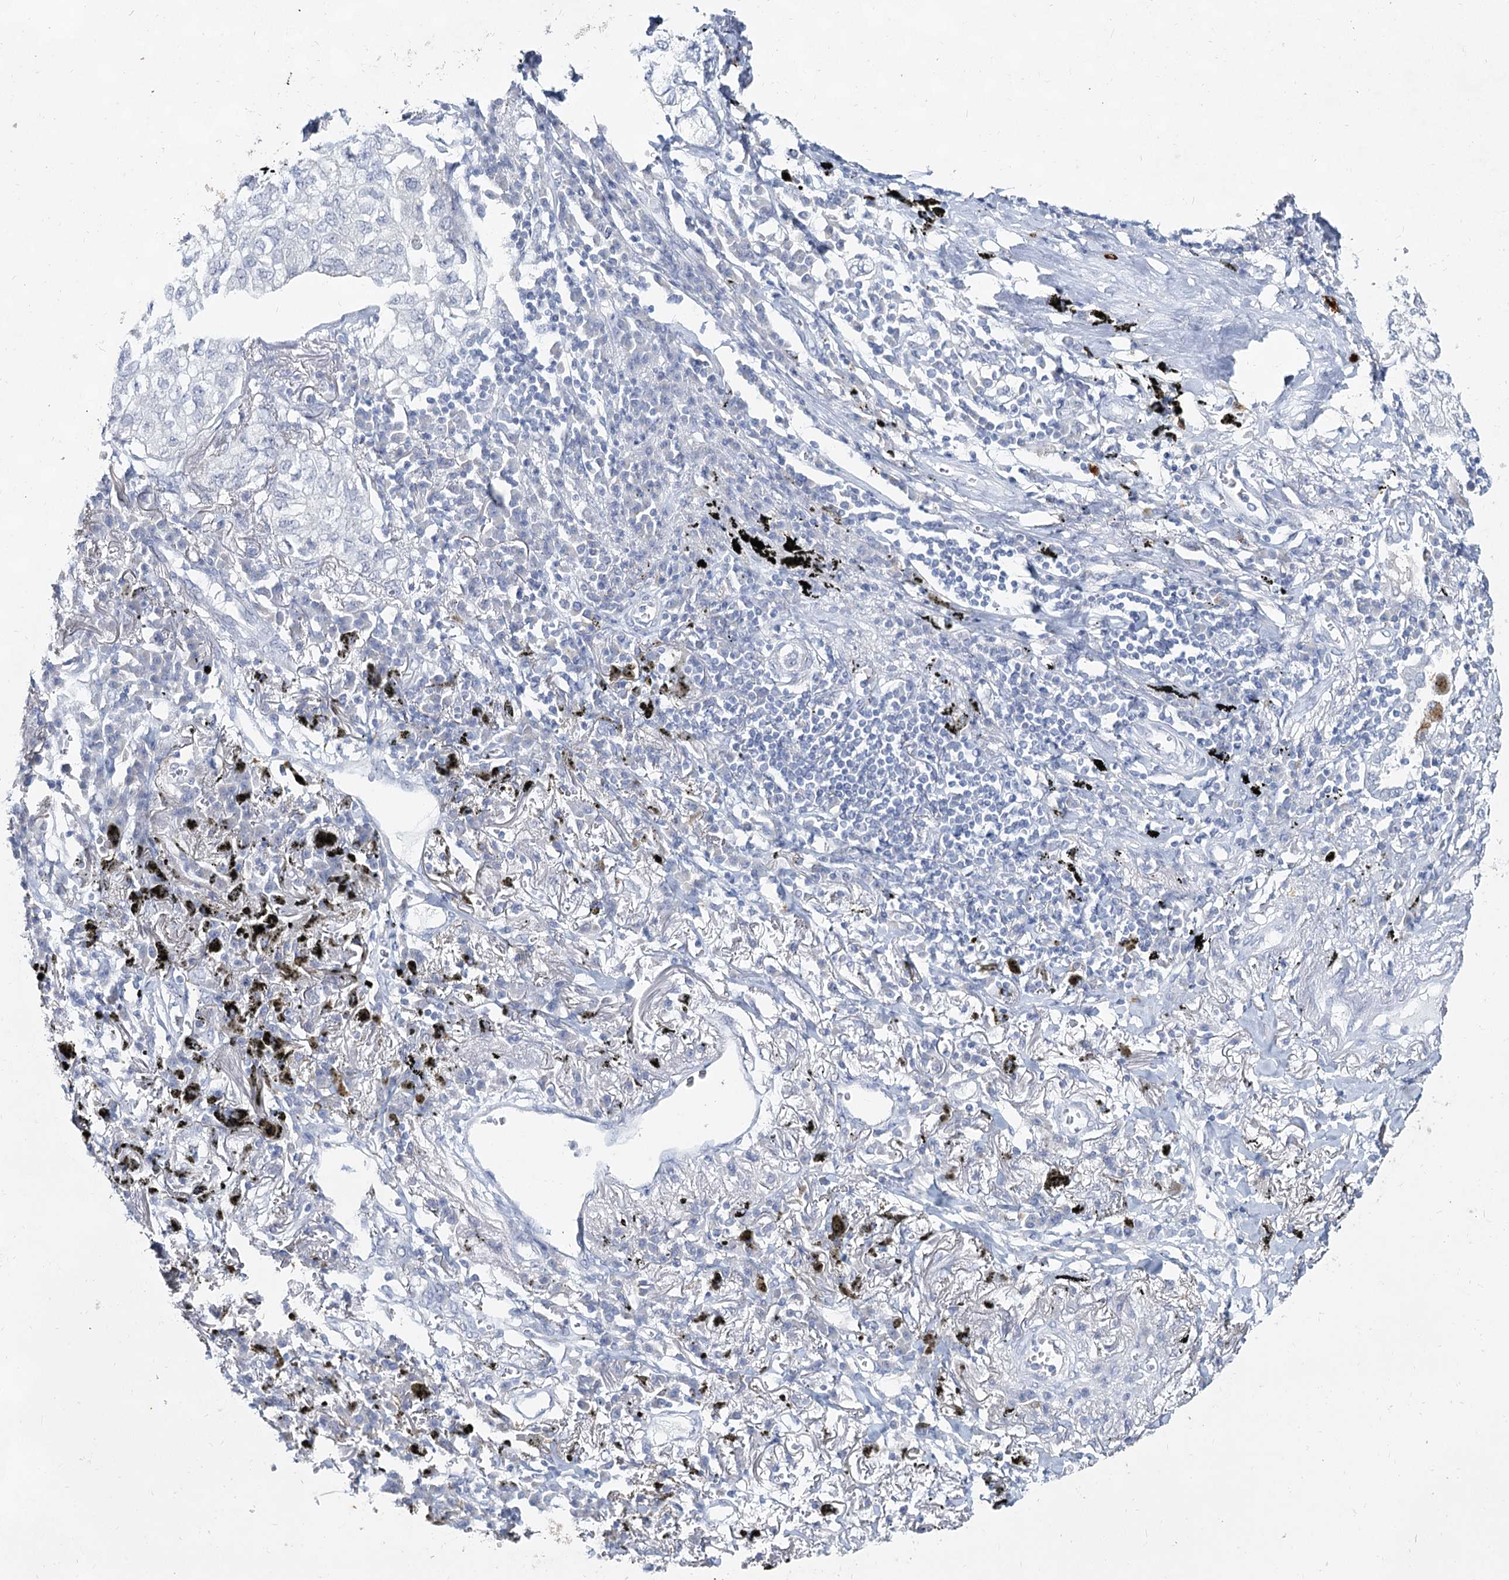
{"staining": {"intensity": "negative", "quantity": "none", "location": "none"}, "tissue": "lung cancer", "cell_type": "Tumor cells", "image_type": "cancer", "snomed": [{"axis": "morphology", "description": "Adenocarcinoma, NOS"}, {"axis": "topography", "description": "Lung"}], "caption": "IHC histopathology image of lung adenocarcinoma stained for a protein (brown), which exhibits no expression in tumor cells.", "gene": "CCDC73", "patient": {"sex": "male", "age": 65}}